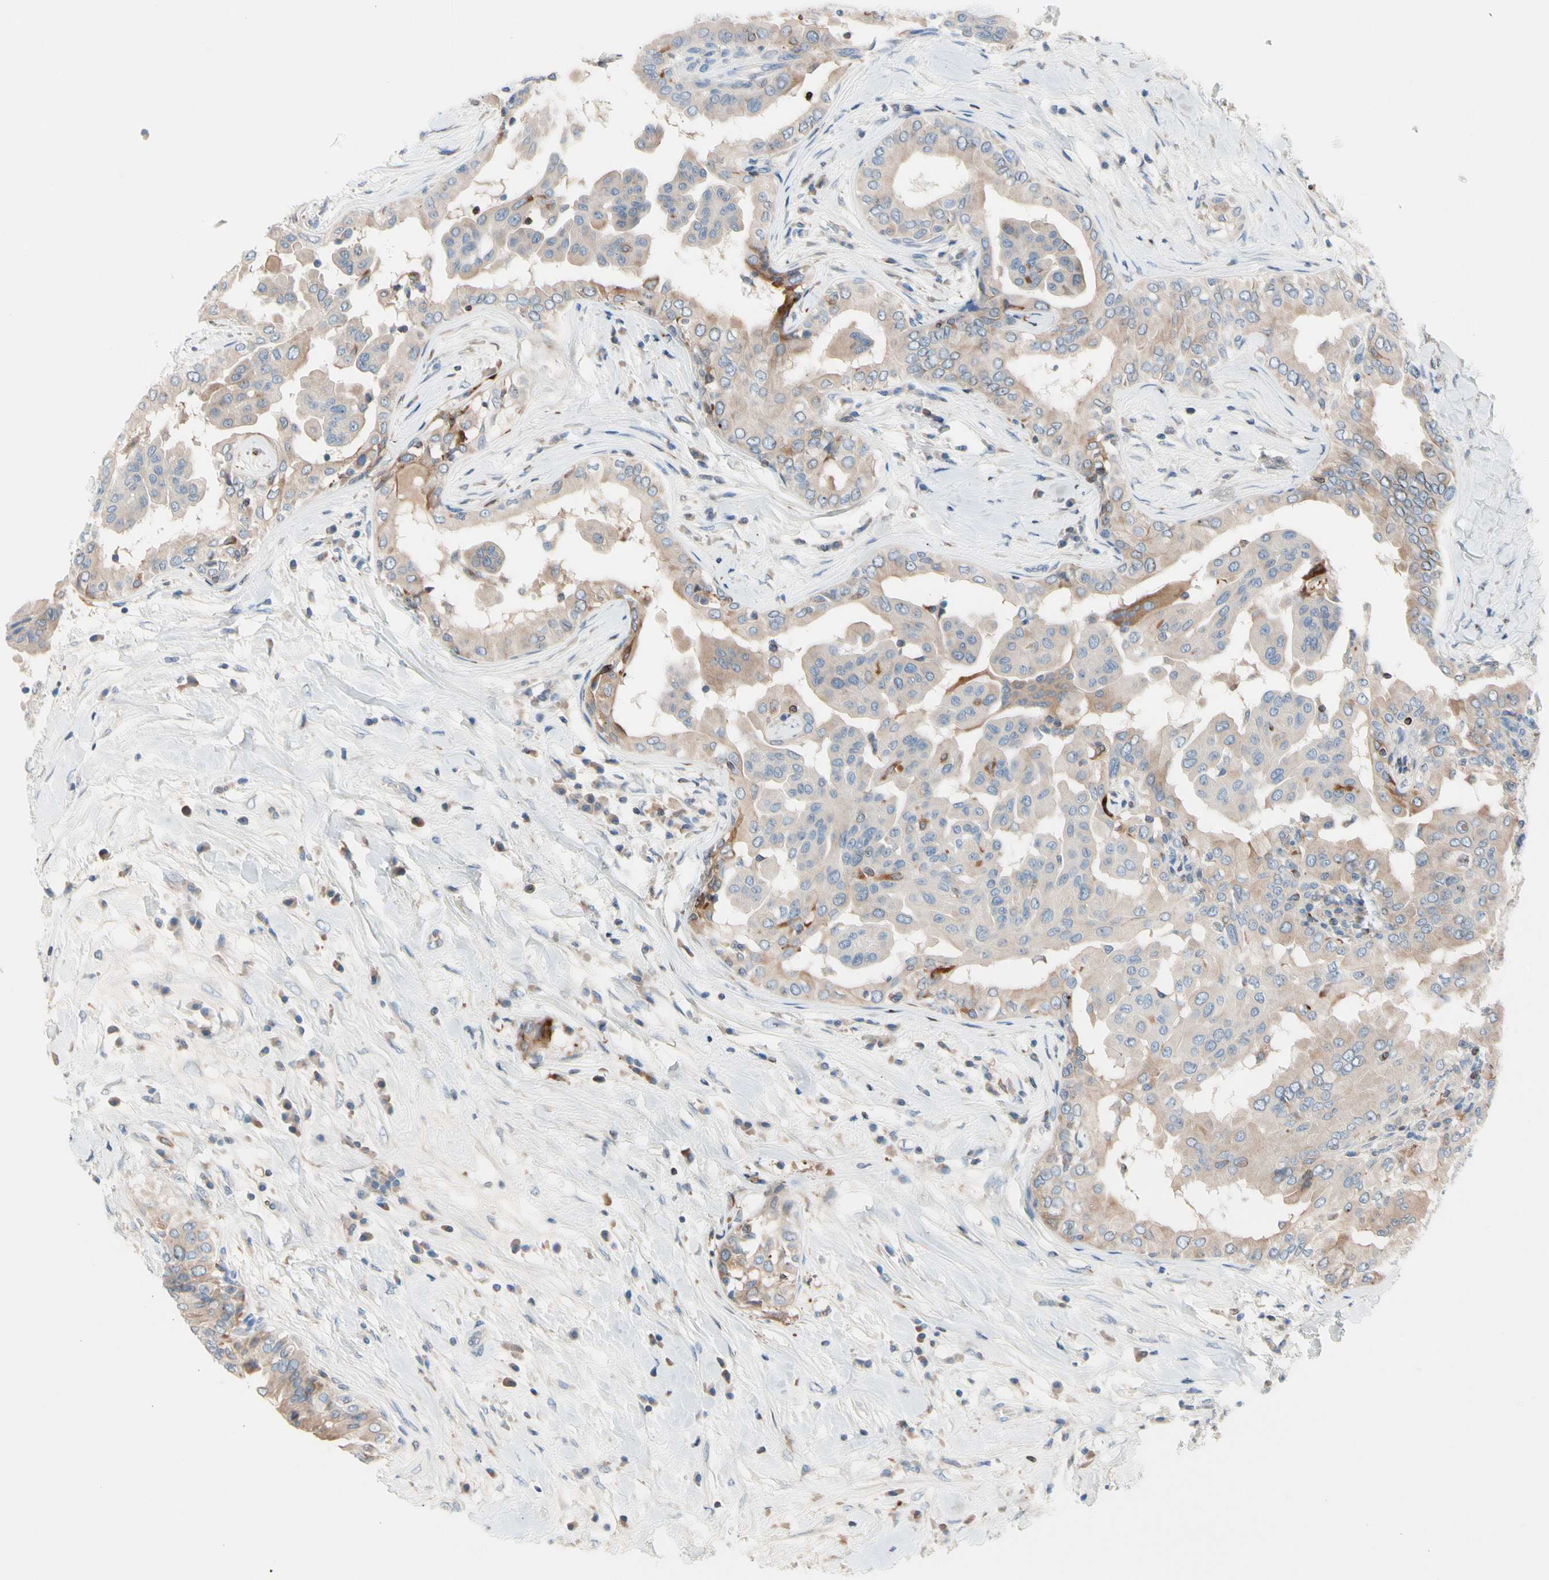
{"staining": {"intensity": "weak", "quantity": ">75%", "location": "cytoplasmic/membranous"}, "tissue": "thyroid cancer", "cell_type": "Tumor cells", "image_type": "cancer", "snomed": [{"axis": "morphology", "description": "Papillary adenocarcinoma, NOS"}, {"axis": "topography", "description": "Thyroid gland"}], "caption": "Thyroid papillary adenocarcinoma tissue demonstrates weak cytoplasmic/membranous staining in about >75% of tumor cells", "gene": "MAP3K3", "patient": {"sex": "male", "age": 33}}